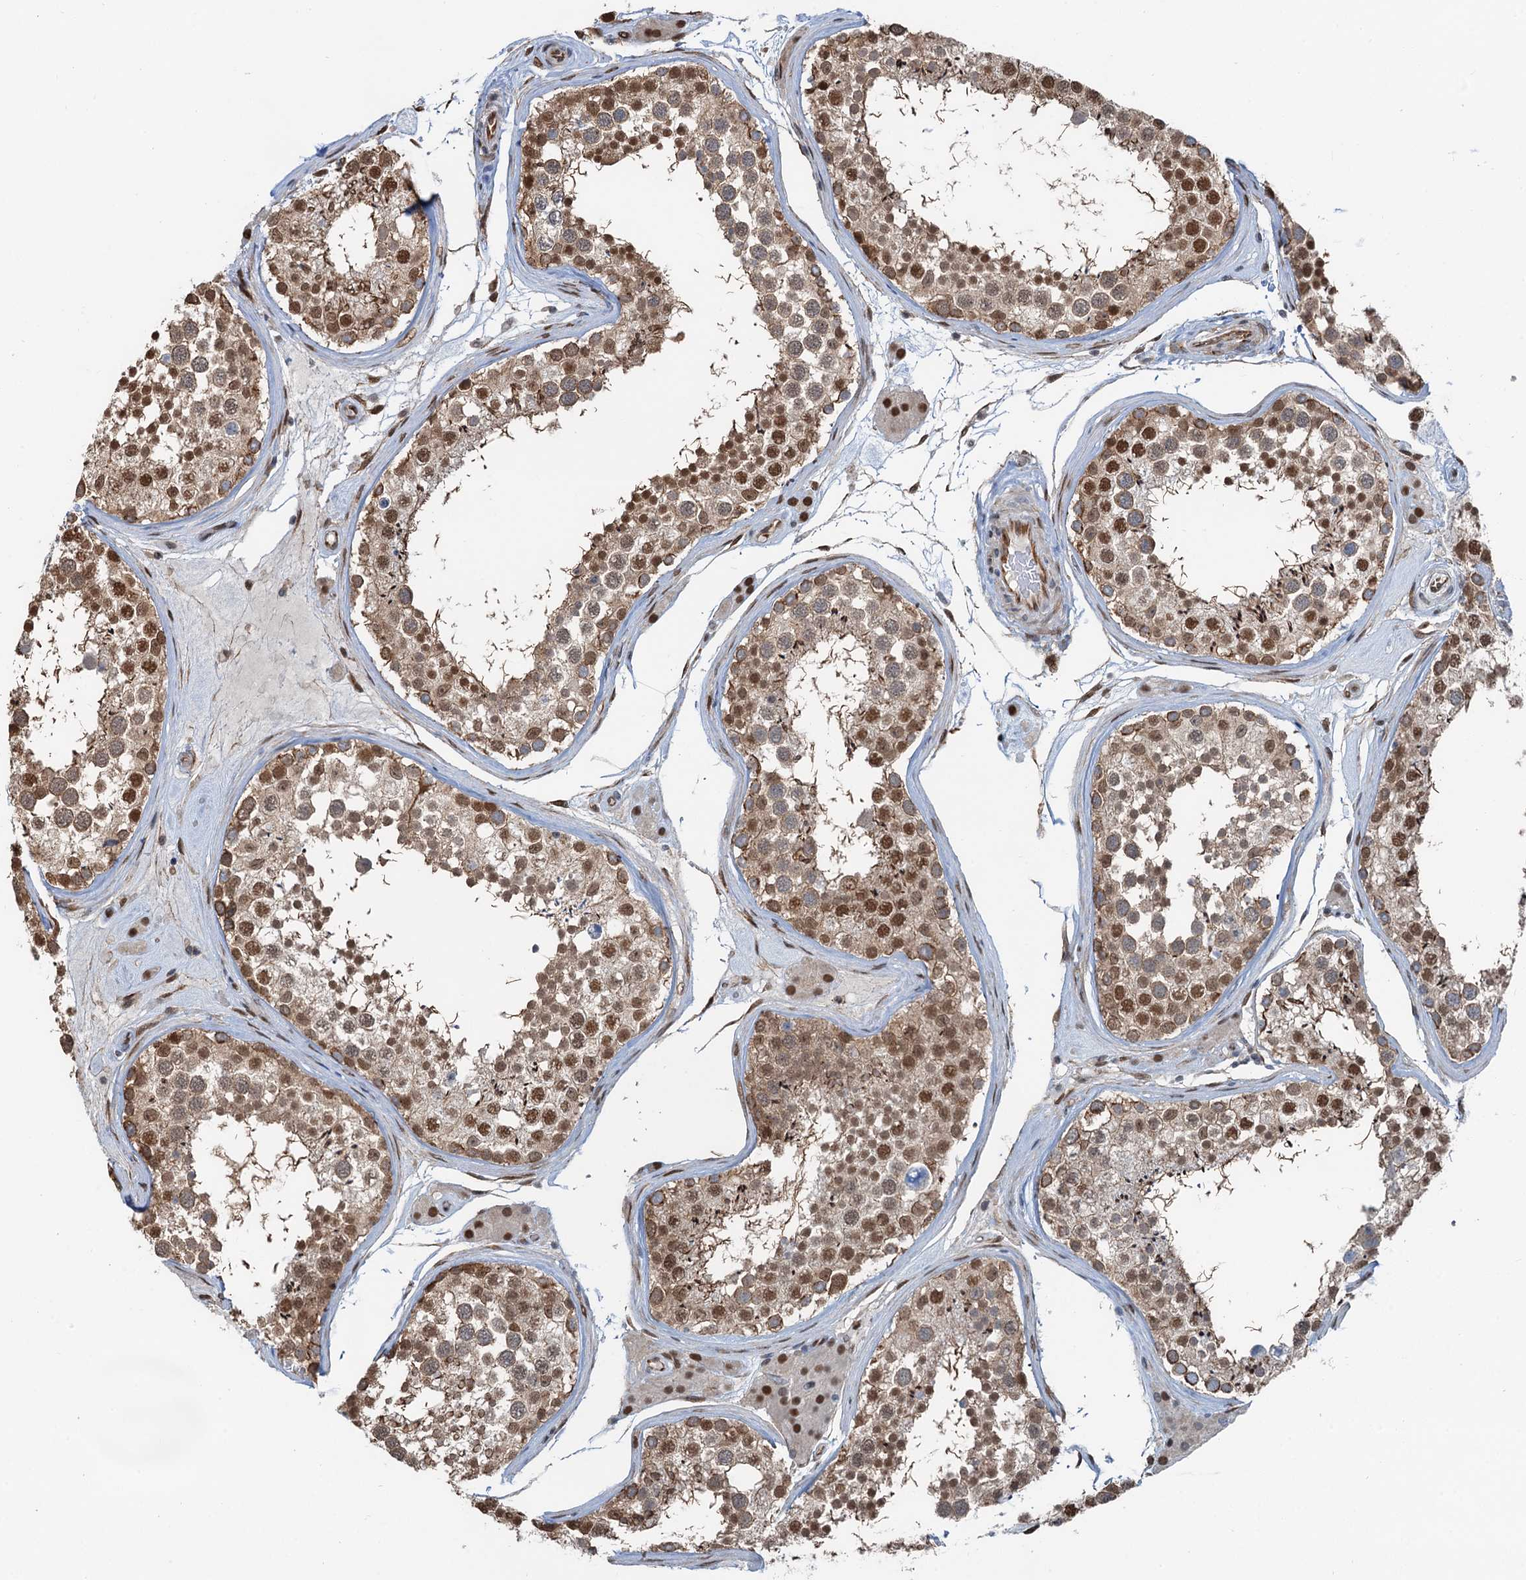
{"staining": {"intensity": "moderate", "quantity": ">75%", "location": "nuclear"}, "tissue": "testis", "cell_type": "Cells in seminiferous ducts", "image_type": "normal", "snomed": [{"axis": "morphology", "description": "Normal tissue, NOS"}, {"axis": "topography", "description": "Testis"}], "caption": "Approximately >75% of cells in seminiferous ducts in benign testis show moderate nuclear protein expression as visualized by brown immunohistochemical staining.", "gene": "CFDP1", "patient": {"sex": "male", "age": 46}}